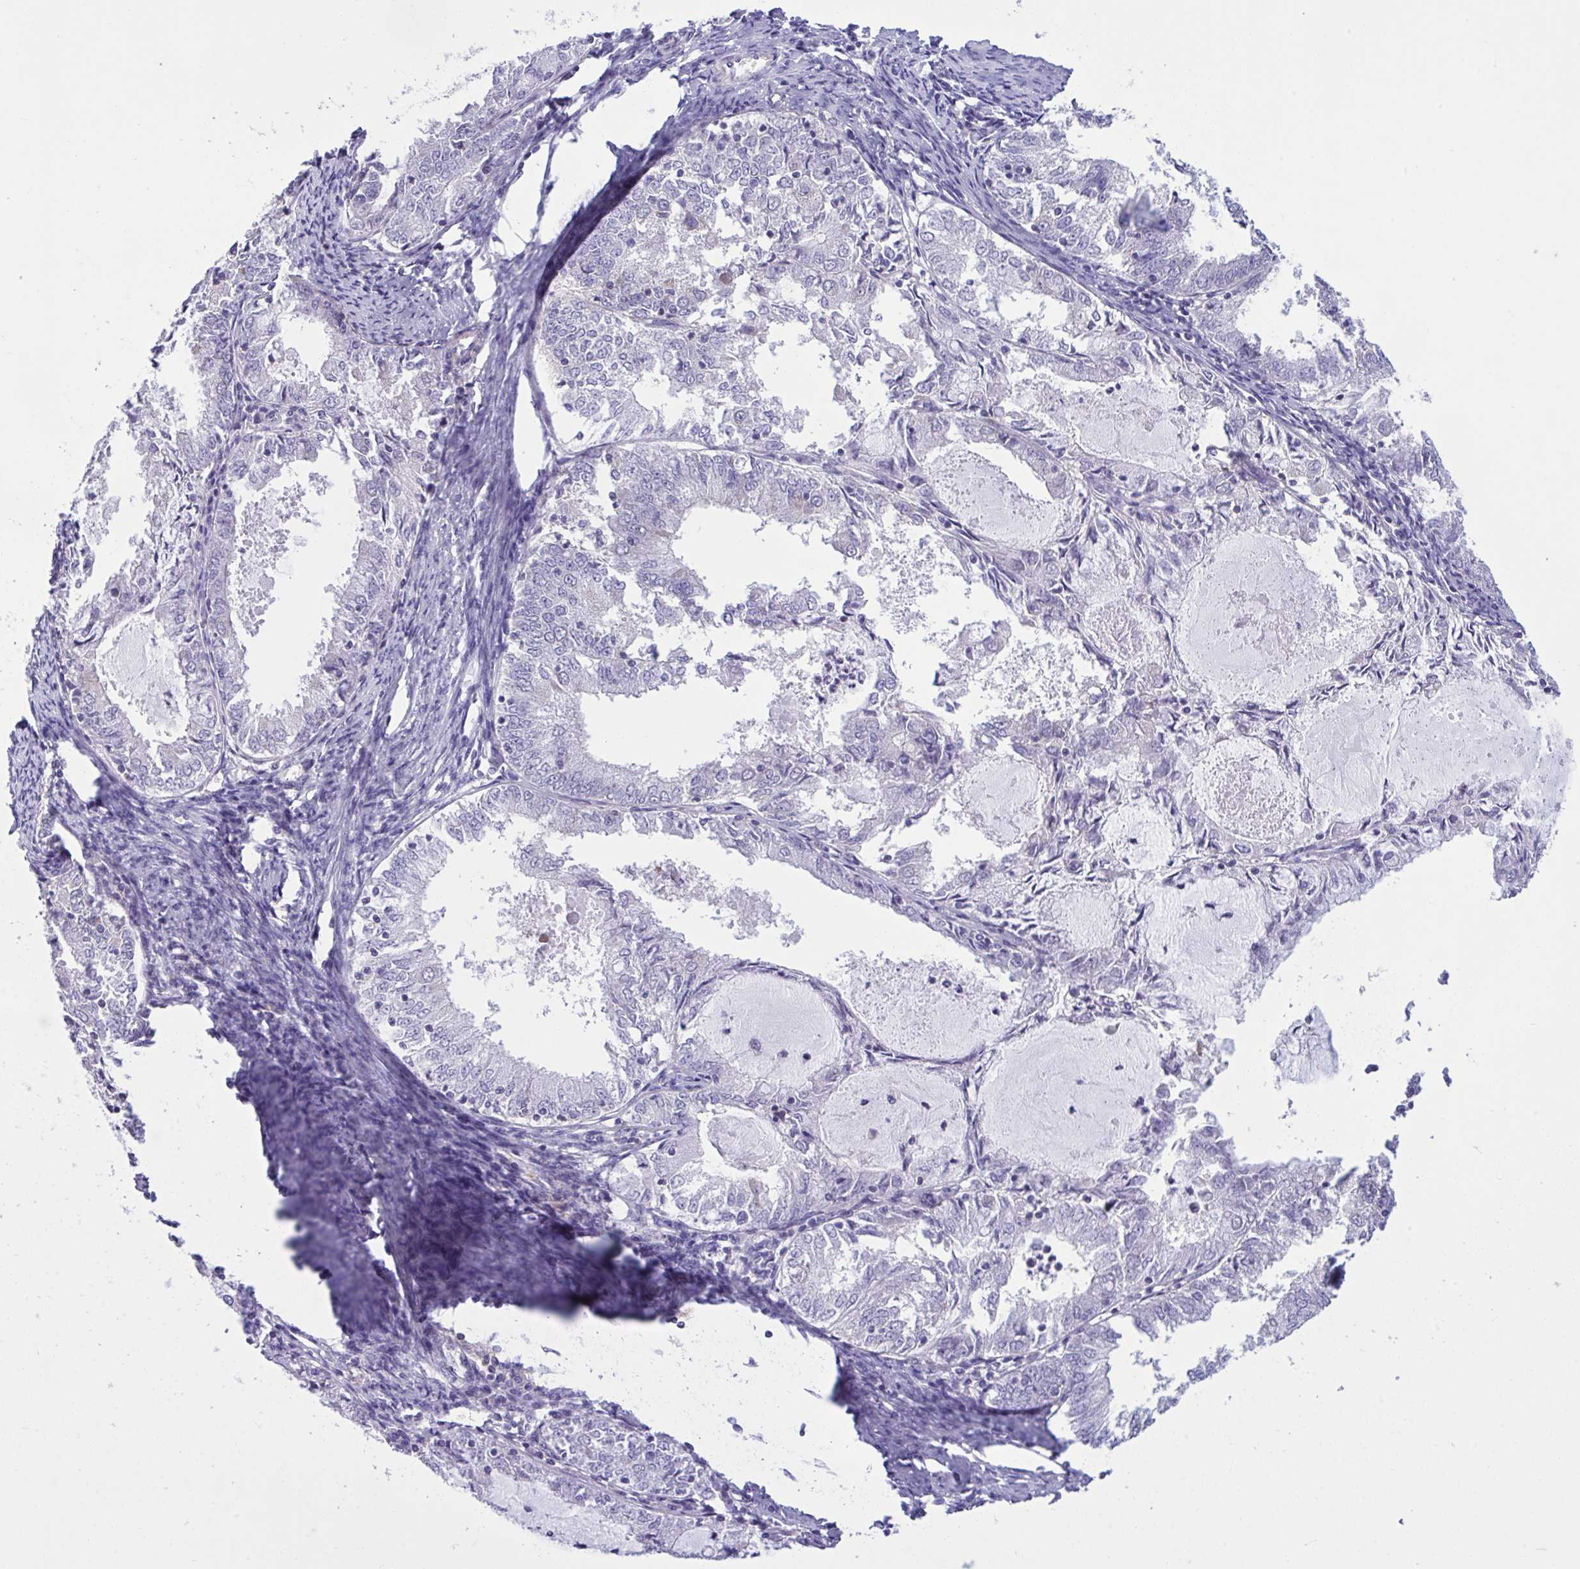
{"staining": {"intensity": "negative", "quantity": "none", "location": "none"}, "tissue": "endometrial cancer", "cell_type": "Tumor cells", "image_type": "cancer", "snomed": [{"axis": "morphology", "description": "Adenocarcinoma, NOS"}, {"axis": "topography", "description": "Endometrium"}], "caption": "This is a histopathology image of immunohistochemistry staining of adenocarcinoma (endometrial), which shows no expression in tumor cells. (Brightfield microscopy of DAB immunohistochemistry (IHC) at high magnification).", "gene": "WDR97", "patient": {"sex": "female", "age": 57}}